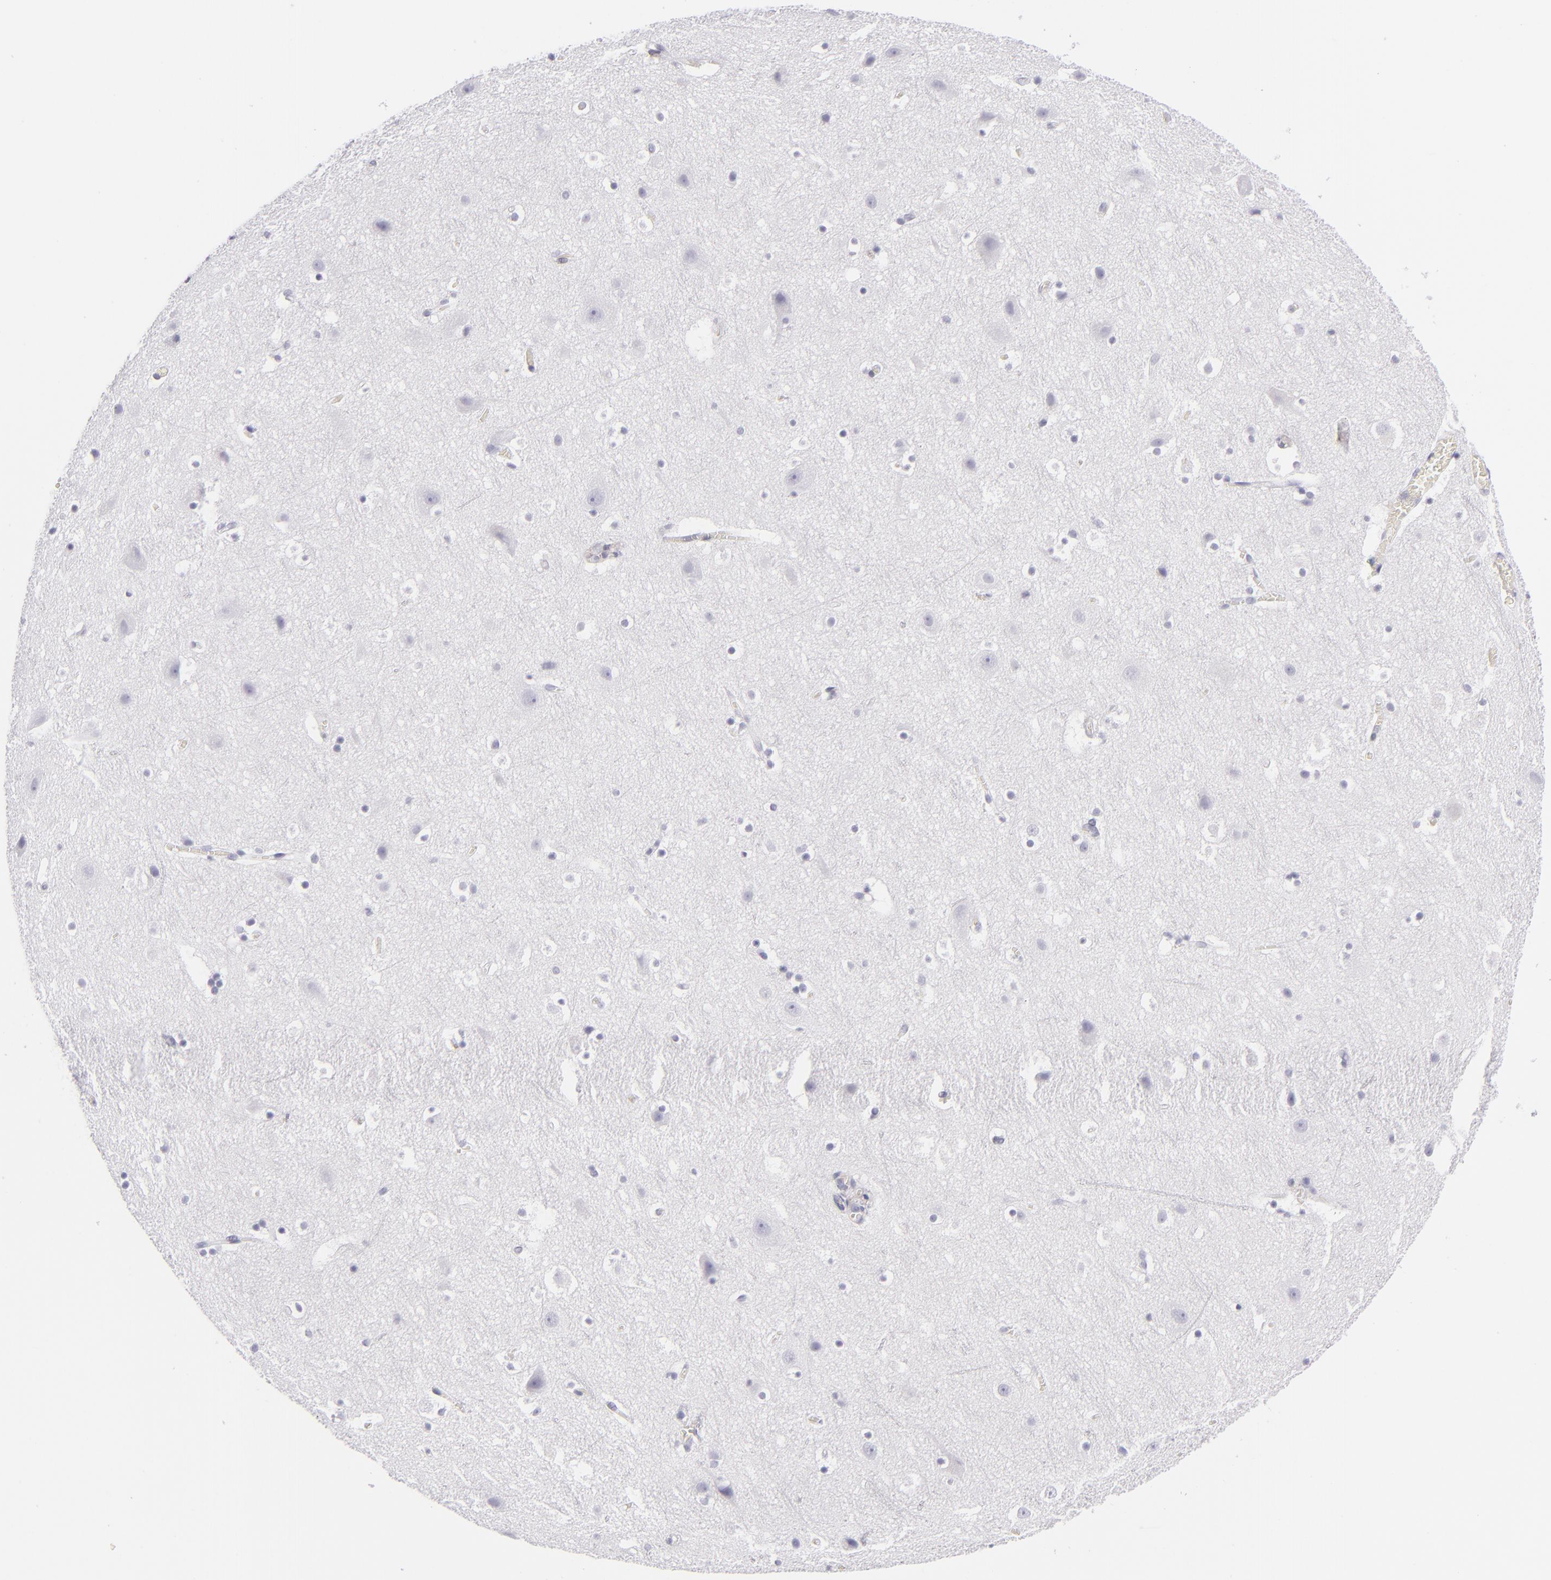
{"staining": {"intensity": "negative", "quantity": "none", "location": "none"}, "tissue": "cerebral cortex", "cell_type": "Endothelial cells", "image_type": "normal", "snomed": [{"axis": "morphology", "description": "Normal tissue, NOS"}, {"axis": "topography", "description": "Cerebral cortex"}], "caption": "This photomicrograph is of normal cerebral cortex stained with IHC to label a protein in brown with the nuclei are counter-stained blue. There is no staining in endothelial cells.", "gene": "VIL1", "patient": {"sex": "male", "age": 45}}